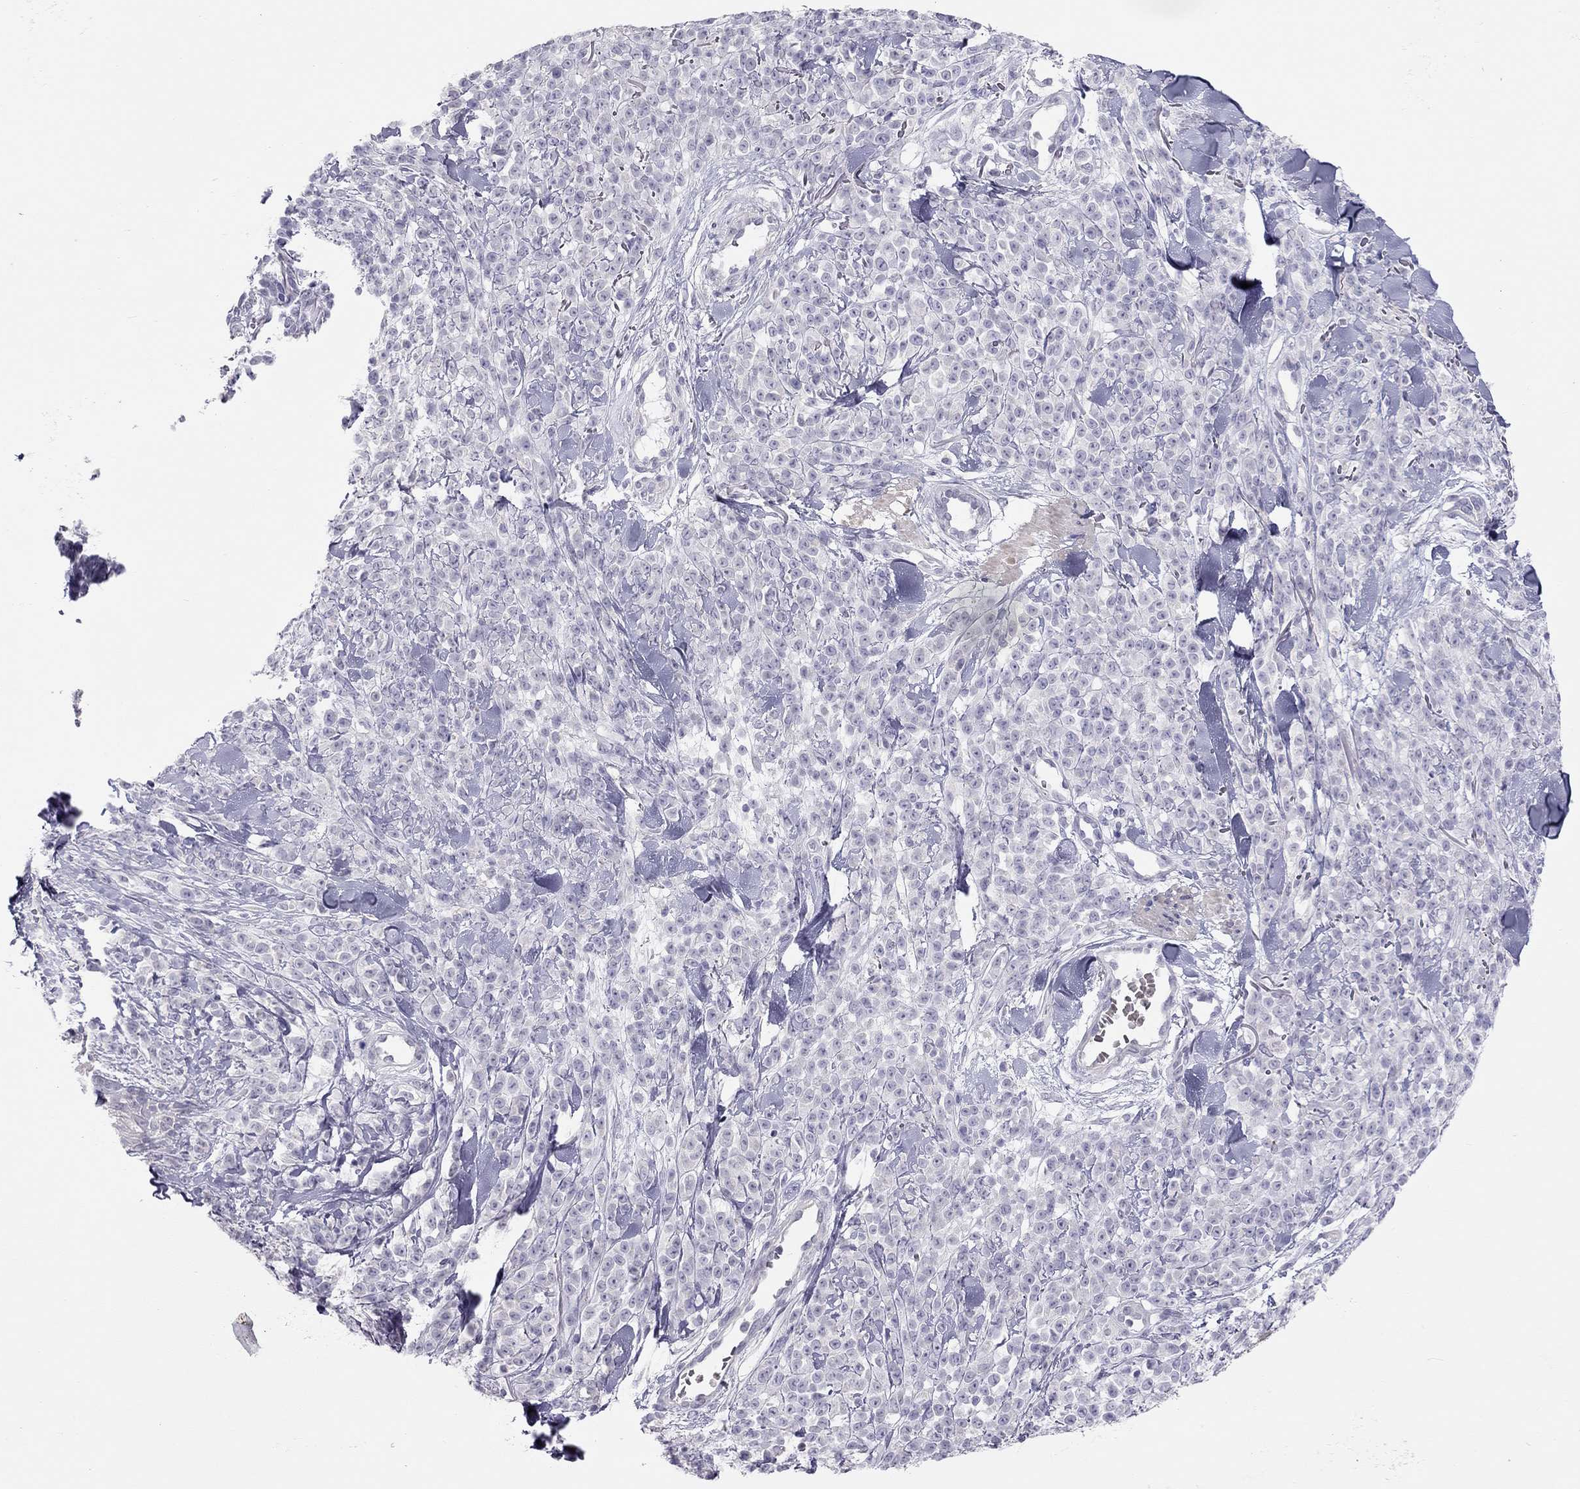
{"staining": {"intensity": "negative", "quantity": "none", "location": "none"}, "tissue": "melanoma", "cell_type": "Tumor cells", "image_type": "cancer", "snomed": [{"axis": "morphology", "description": "Malignant melanoma, NOS"}, {"axis": "topography", "description": "Skin"}, {"axis": "topography", "description": "Skin of trunk"}], "caption": "High magnification brightfield microscopy of malignant melanoma stained with DAB (3,3'-diaminobenzidine) (brown) and counterstained with hematoxylin (blue): tumor cells show no significant positivity.", "gene": "SPATA12", "patient": {"sex": "male", "age": 74}}